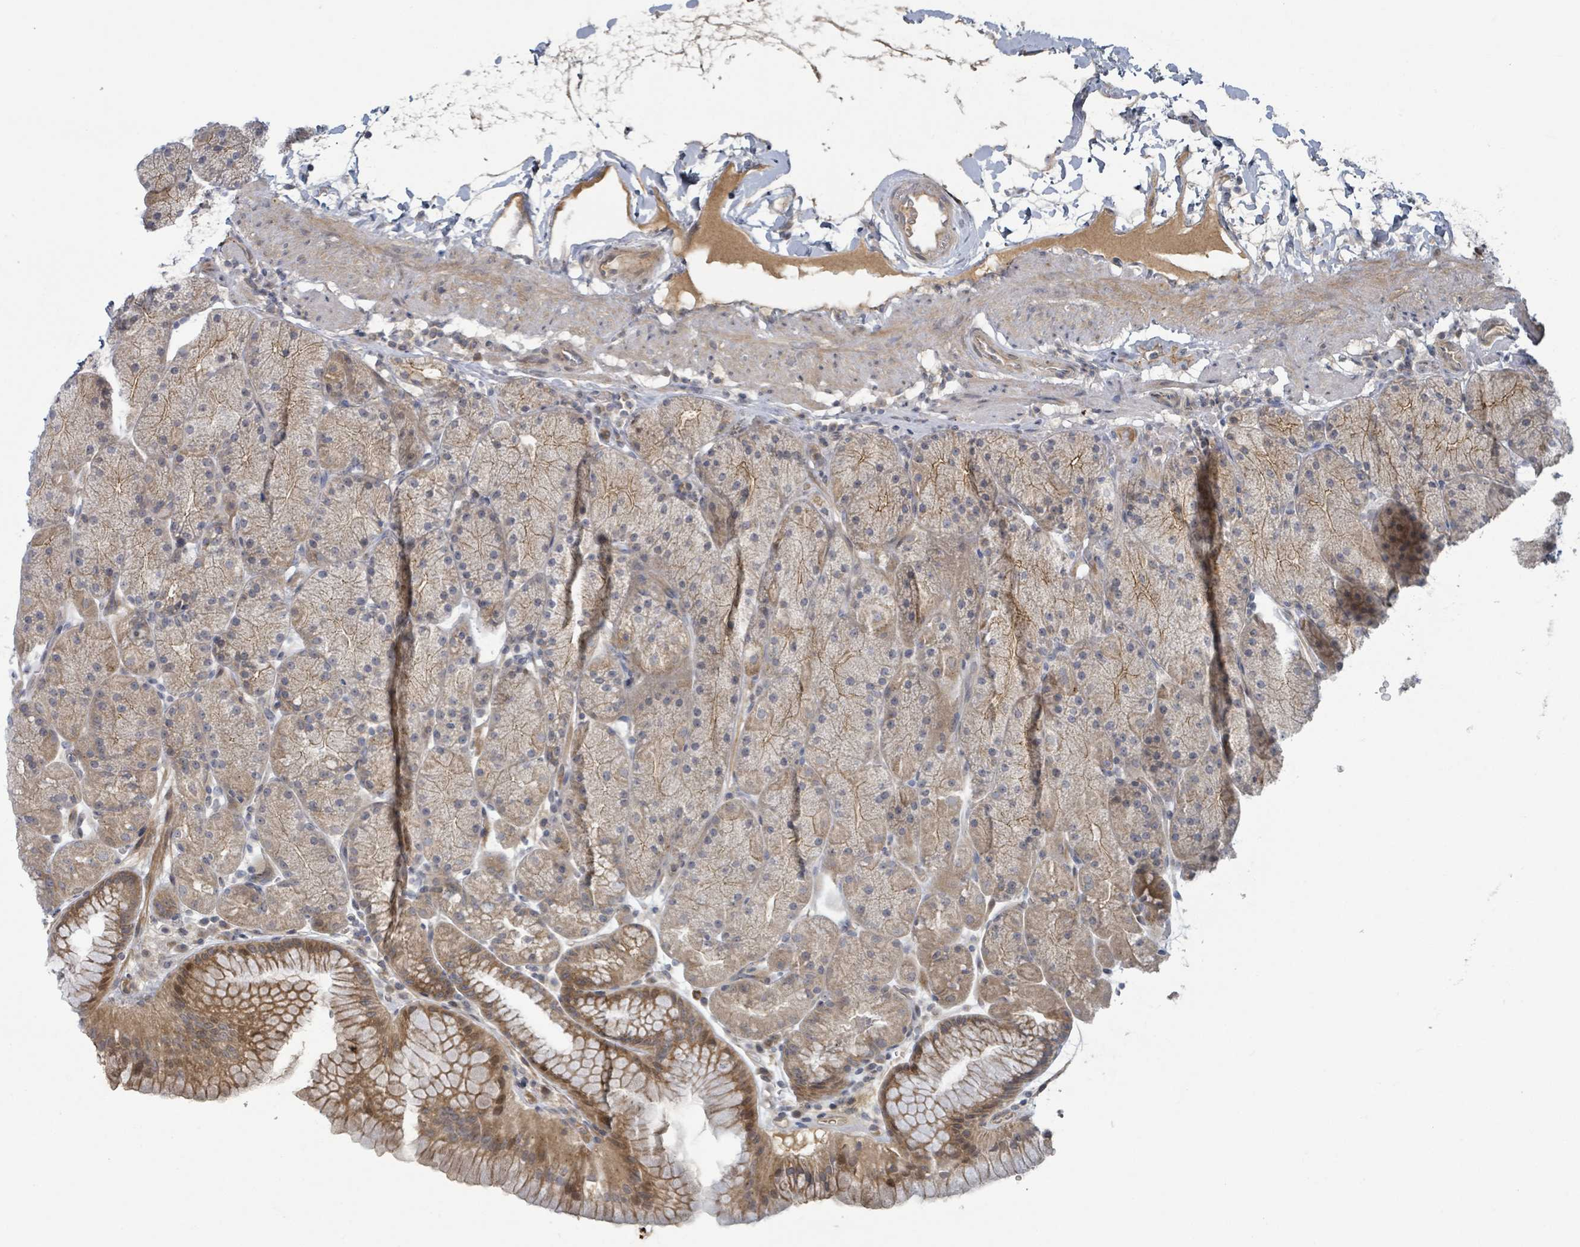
{"staining": {"intensity": "moderate", "quantity": ">75%", "location": "cytoplasmic/membranous"}, "tissue": "stomach", "cell_type": "Glandular cells", "image_type": "normal", "snomed": [{"axis": "morphology", "description": "Normal tissue, NOS"}, {"axis": "topography", "description": "Stomach, upper"}, {"axis": "topography", "description": "Stomach, lower"}], "caption": "Immunohistochemistry (DAB (3,3'-diaminobenzidine)) staining of unremarkable stomach demonstrates moderate cytoplasmic/membranous protein staining in approximately >75% of glandular cells. Using DAB (3,3'-diaminobenzidine) (brown) and hematoxylin (blue) stains, captured at high magnification using brightfield microscopy.", "gene": "COL5A3", "patient": {"sex": "male", "age": 67}}